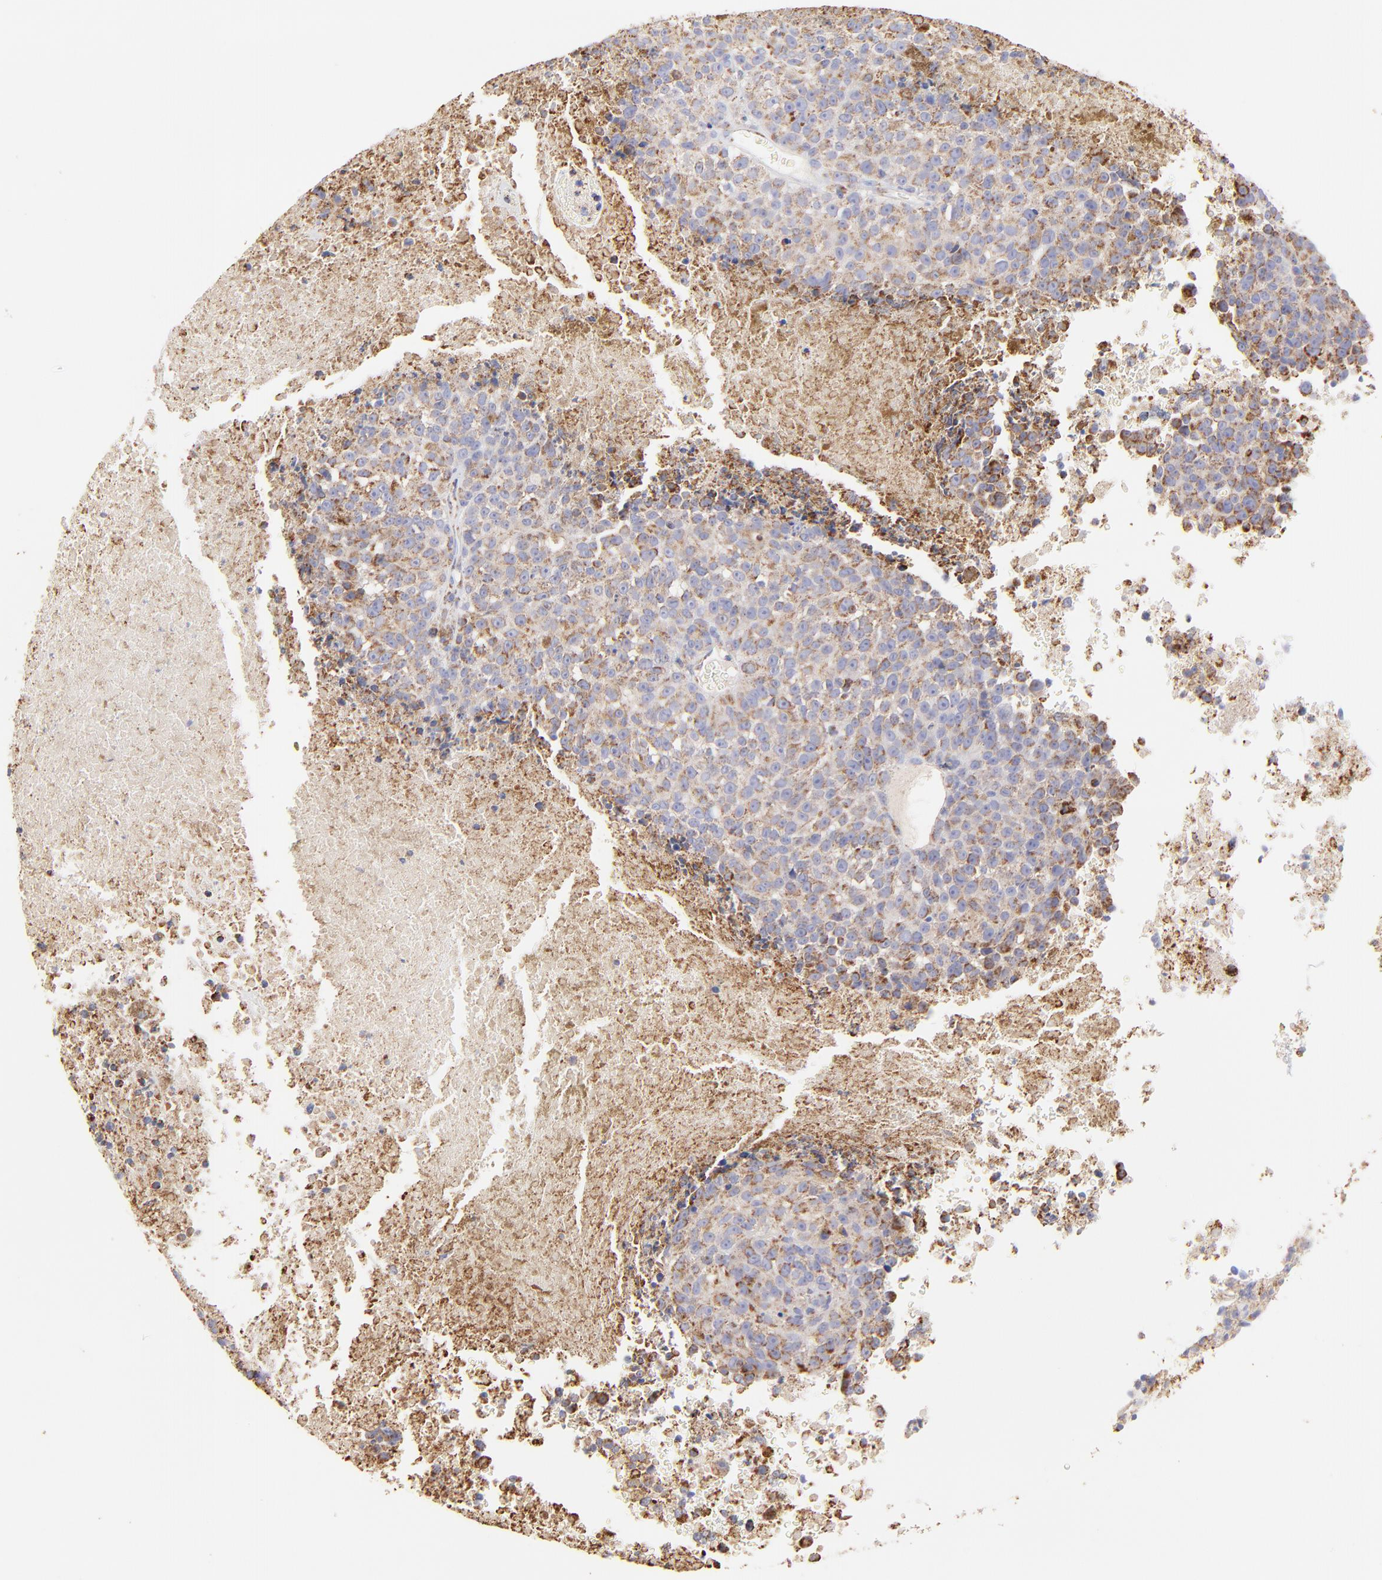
{"staining": {"intensity": "weak", "quantity": "25%-75%", "location": "cytoplasmic/membranous"}, "tissue": "melanoma", "cell_type": "Tumor cells", "image_type": "cancer", "snomed": [{"axis": "morphology", "description": "Malignant melanoma, Metastatic site"}, {"axis": "topography", "description": "Cerebral cortex"}], "caption": "IHC micrograph of neoplastic tissue: human malignant melanoma (metastatic site) stained using immunohistochemistry (IHC) exhibits low levels of weak protein expression localized specifically in the cytoplasmic/membranous of tumor cells, appearing as a cytoplasmic/membranous brown color.", "gene": "ECH1", "patient": {"sex": "female", "age": 52}}